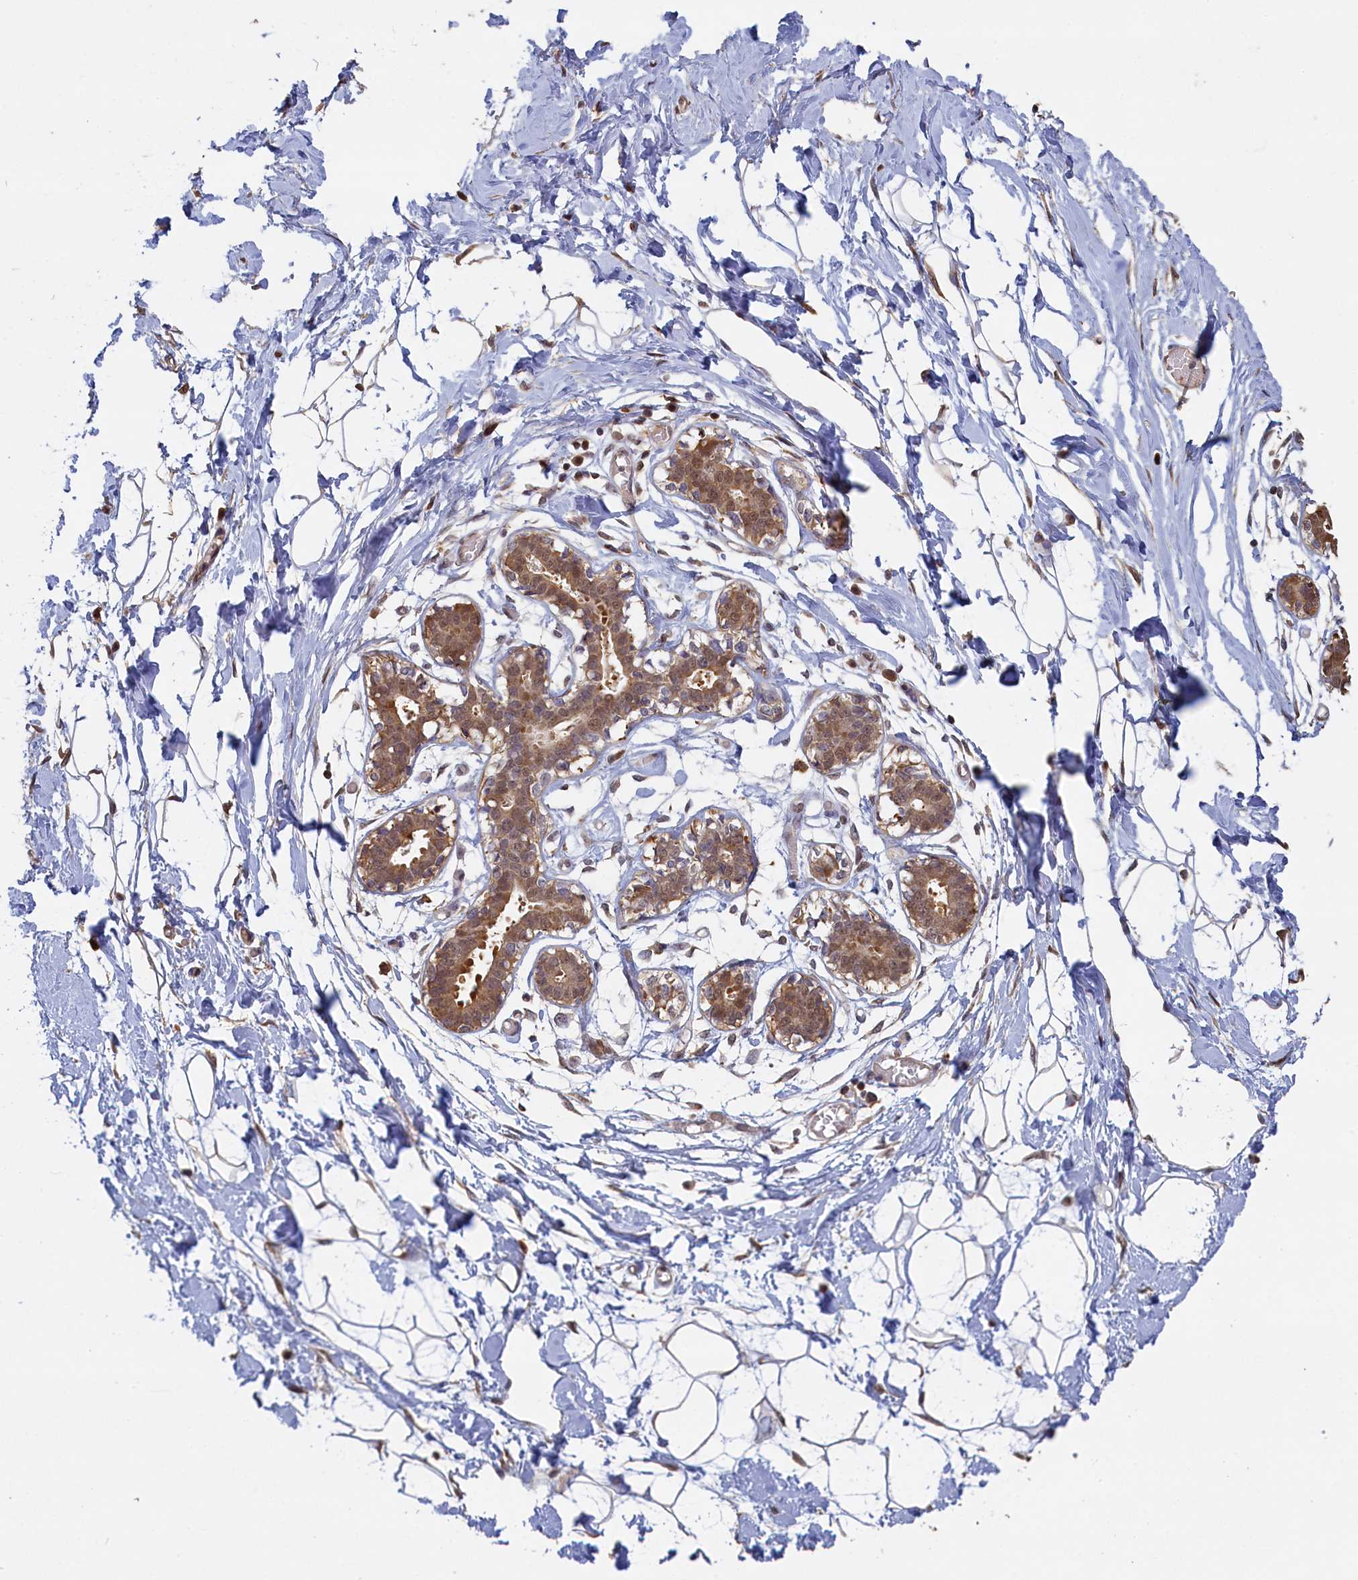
{"staining": {"intensity": "moderate", "quantity": ">75%", "location": "cytoplasmic/membranous"}, "tissue": "breast", "cell_type": "Adipocytes", "image_type": "normal", "snomed": [{"axis": "morphology", "description": "Normal tissue, NOS"}, {"axis": "topography", "description": "Breast"}], "caption": "Immunohistochemistry of benign human breast displays medium levels of moderate cytoplasmic/membranous expression in approximately >75% of adipocytes.", "gene": "UCHL3", "patient": {"sex": "female", "age": 27}}